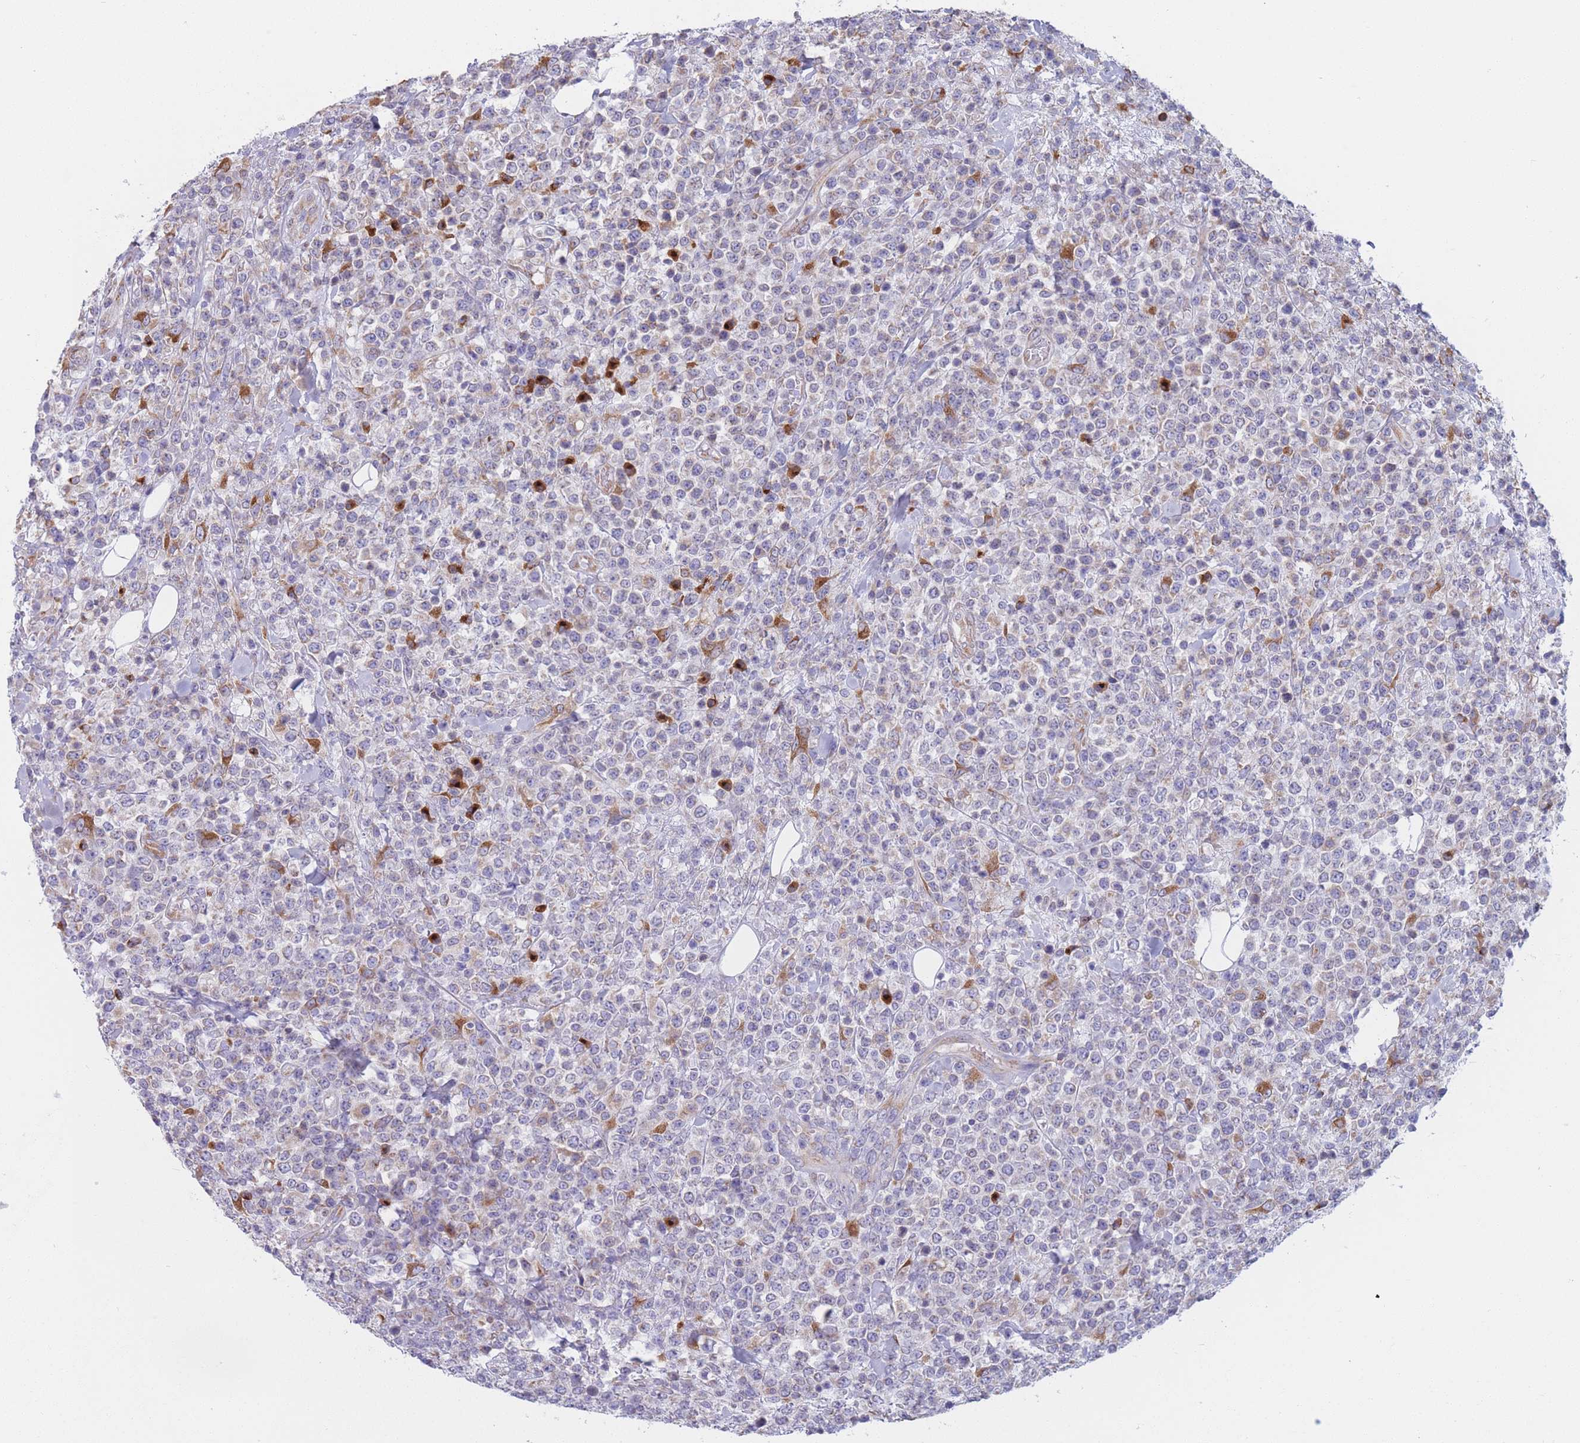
{"staining": {"intensity": "moderate", "quantity": "<25%", "location": "cytoplasmic/membranous"}, "tissue": "lymphoma", "cell_type": "Tumor cells", "image_type": "cancer", "snomed": [{"axis": "morphology", "description": "Malignant lymphoma, non-Hodgkin's type, High grade"}, {"axis": "topography", "description": "Colon"}], "caption": "A micrograph of human malignant lymphoma, non-Hodgkin's type (high-grade) stained for a protein reveals moderate cytoplasmic/membranous brown staining in tumor cells. (DAB (3,3'-diaminobenzidine) = brown stain, brightfield microscopy at high magnification).", "gene": "MRPL30", "patient": {"sex": "female", "age": 53}}